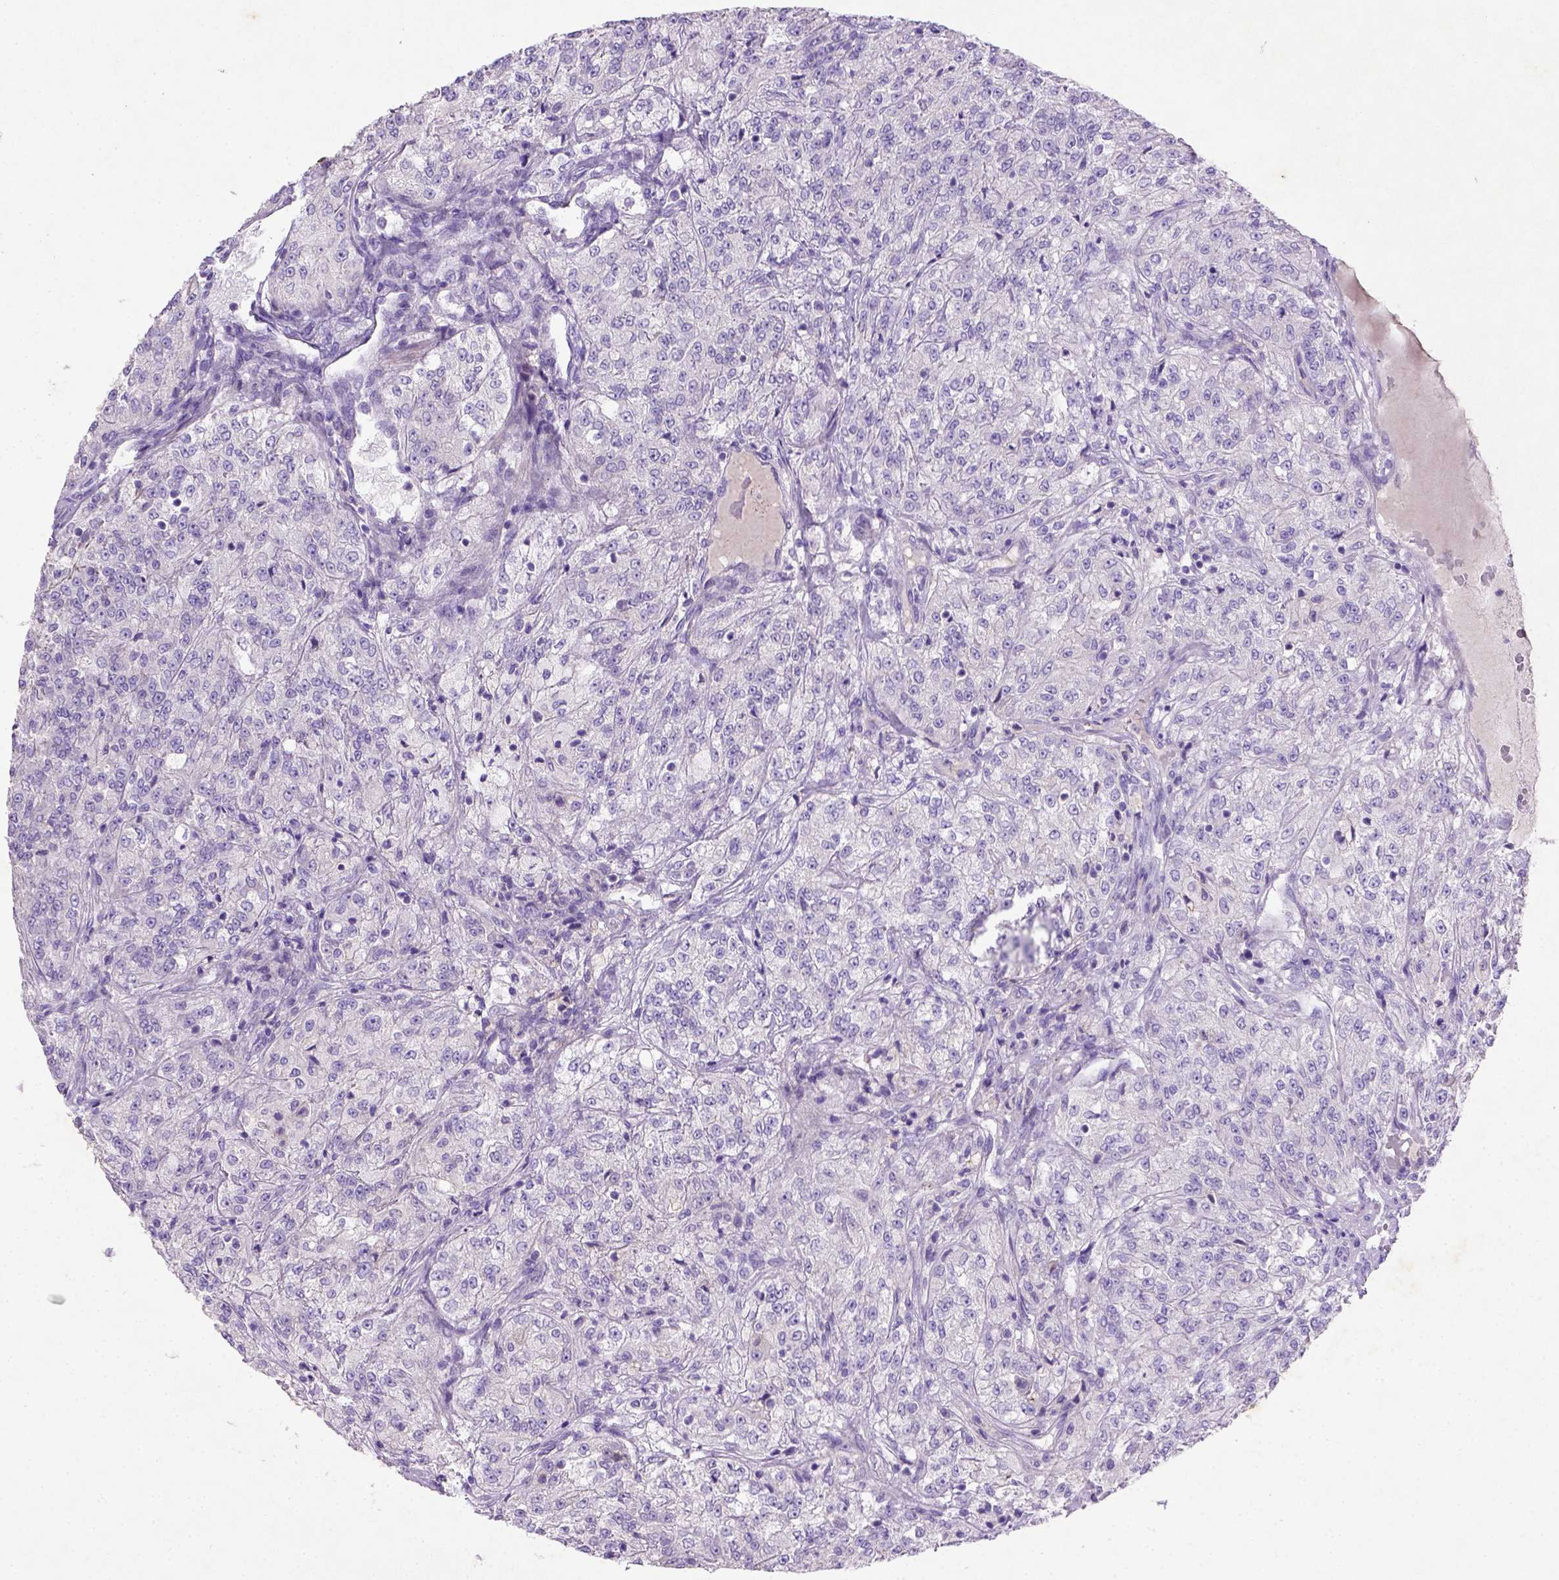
{"staining": {"intensity": "negative", "quantity": "none", "location": "none"}, "tissue": "renal cancer", "cell_type": "Tumor cells", "image_type": "cancer", "snomed": [{"axis": "morphology", "description": "Adenocarcinoma, NOS"}, {"axis": "topography", "description": "Kidney"}], "caption": "Immunohistochemistry (IHC) micrograph of neoplastic tissue: human adenocarcinoma (renal) stained with DAB (3,3'-diaminobenzidine) reveals no significant protein staining in tumor cells. (Brightfield microscopy of DAB IHC at high magnification).", "gene": "NUDT2", "patient": {"sex": "female", "age": 63}}